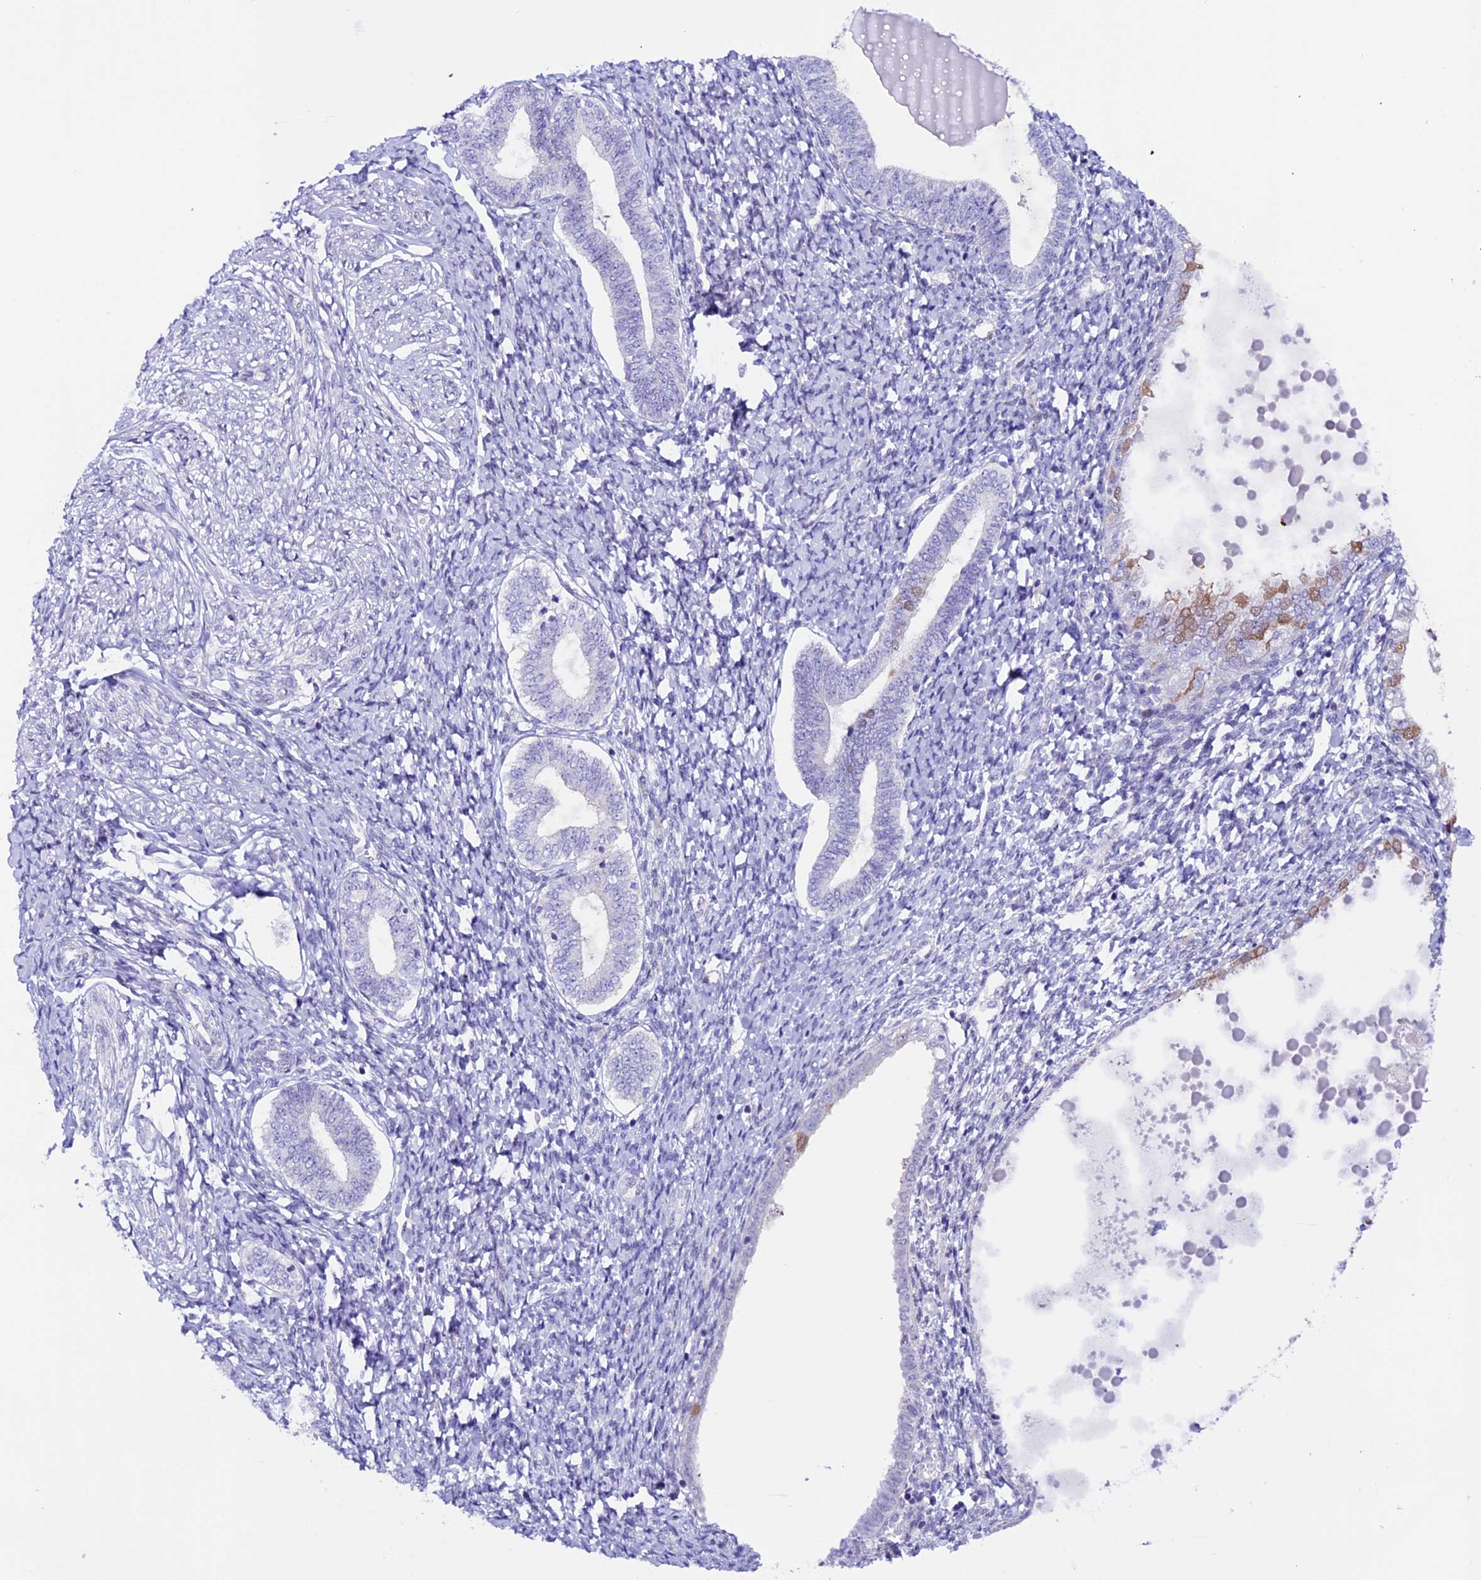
{"staining": {"intensity": "negative", "quantity": "none", "location": "none"}, "tissue": "endometrium", "cell_type": "Cells in endometrial stroma", "image_type": "normal", "snomed": [{"axis": "morphology", "description": "Normal tissue, NOS"}, {"axis": "topography", "description": "Endometrium"}], "caption": "A histopathology image of endometrium stained for a protein displays no brown staining in cells in endometrial stroma.", "gene": "TMEM171", "patient": {"sex": "female", "age": 72}}